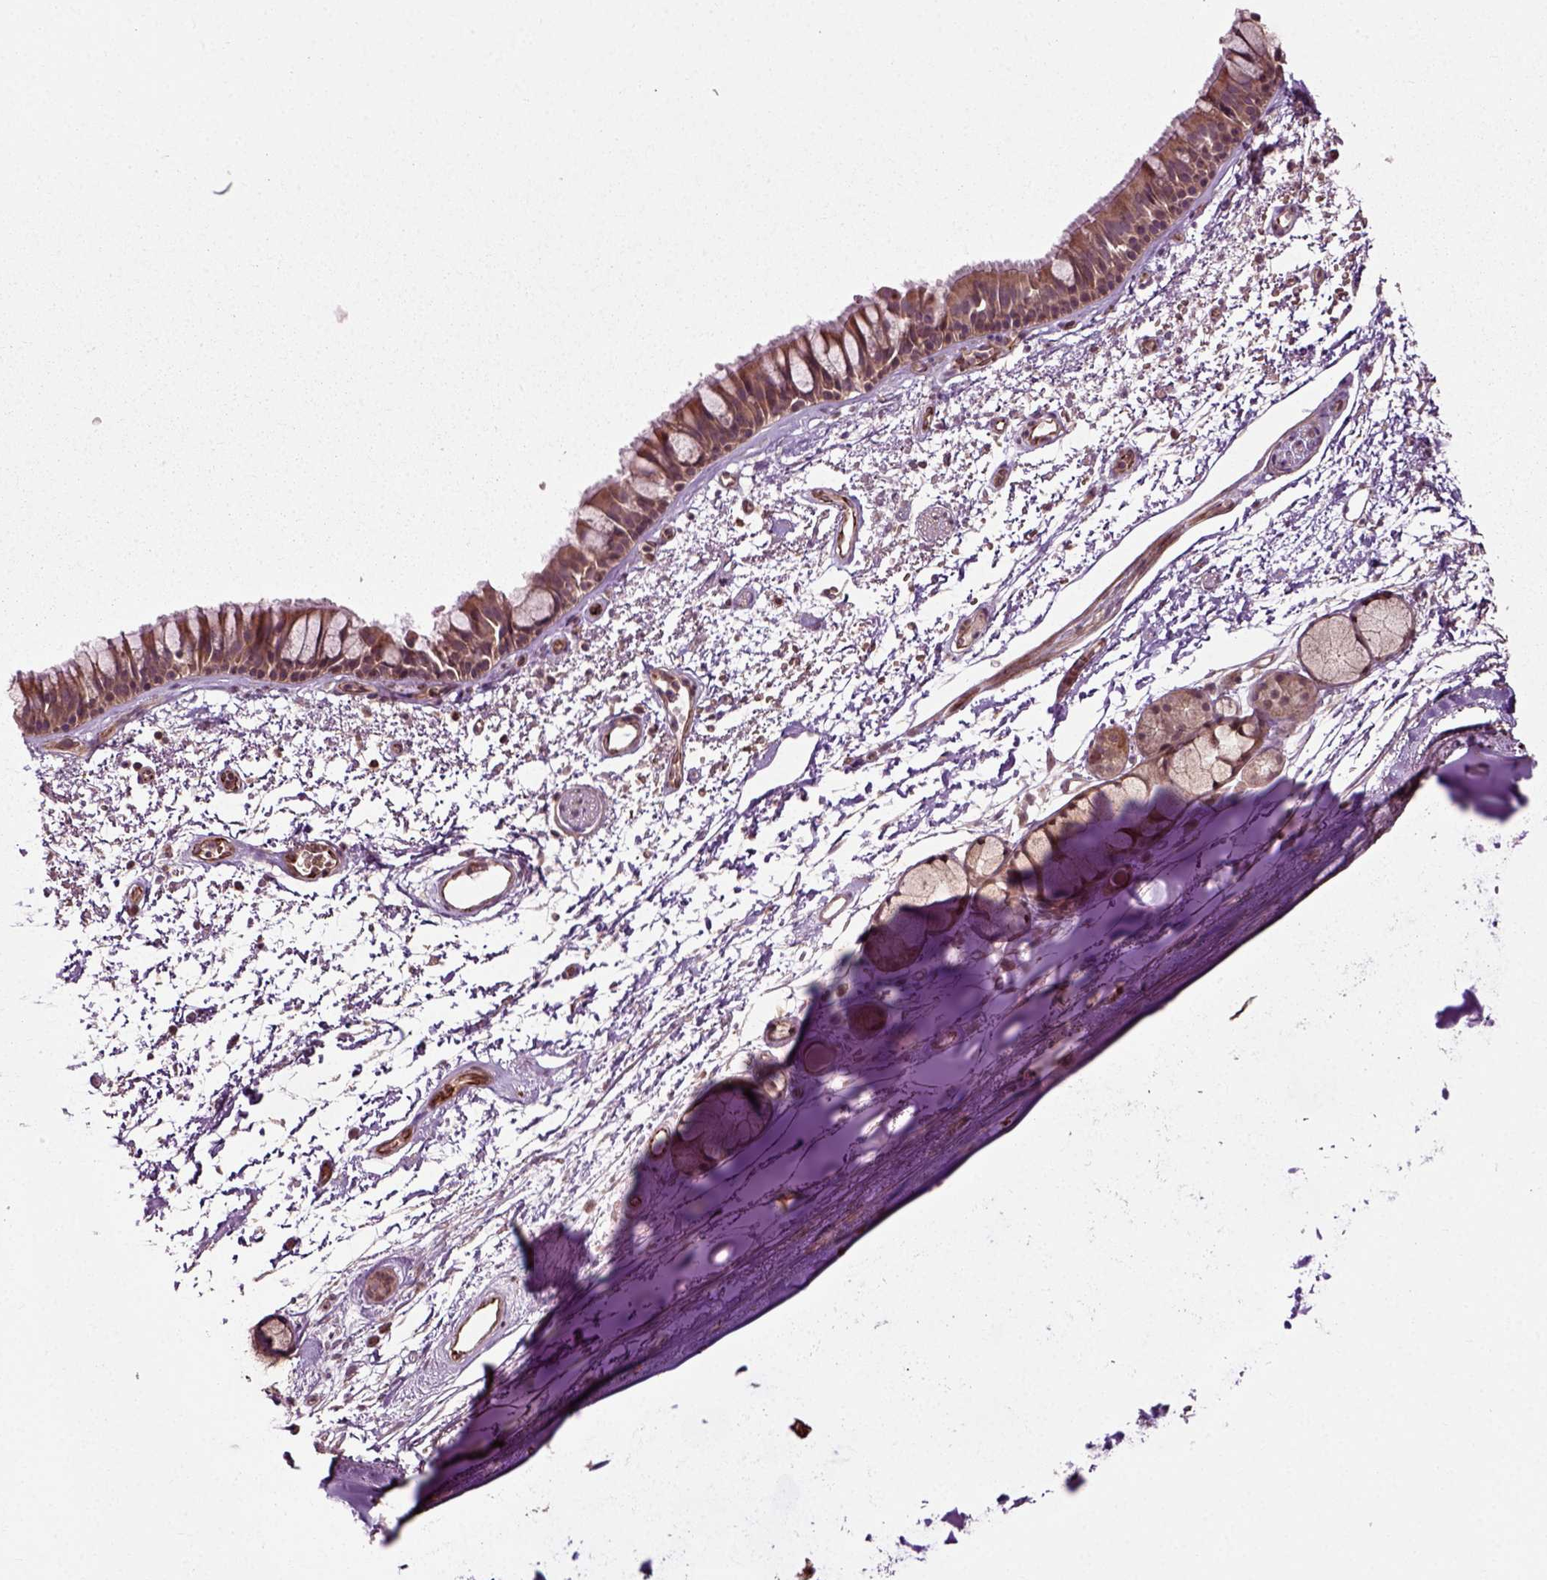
{"staining": {"intensity": "moderate", "quantity": ">75%", "location": "cytoplasmic/membranous"}, "tissue": "bronchus", "cell_type": "Respiratory epithelial cells", "image_type": "normal", "snomed": [{"axis": "morphology", "description": "Normal tissue, NOS"}, {"axis": "topography", "description": "Cartilage tissue"}, {"axis": "topography", "description": "Bronchus"}], "caption": "Immunohistochemistry micrograph of unremarkable bronchus: bronchus stained using immunohistochemistry (IHC) displays medium levels of moderate protein expression localized specifically in the cytoplasmic/membranous of respiratory epithelial cells, appearing as a cytoplasmic/membranous brown color.", "gene": "PLCD3", "patient": {"sex": "male", "age": 66}}